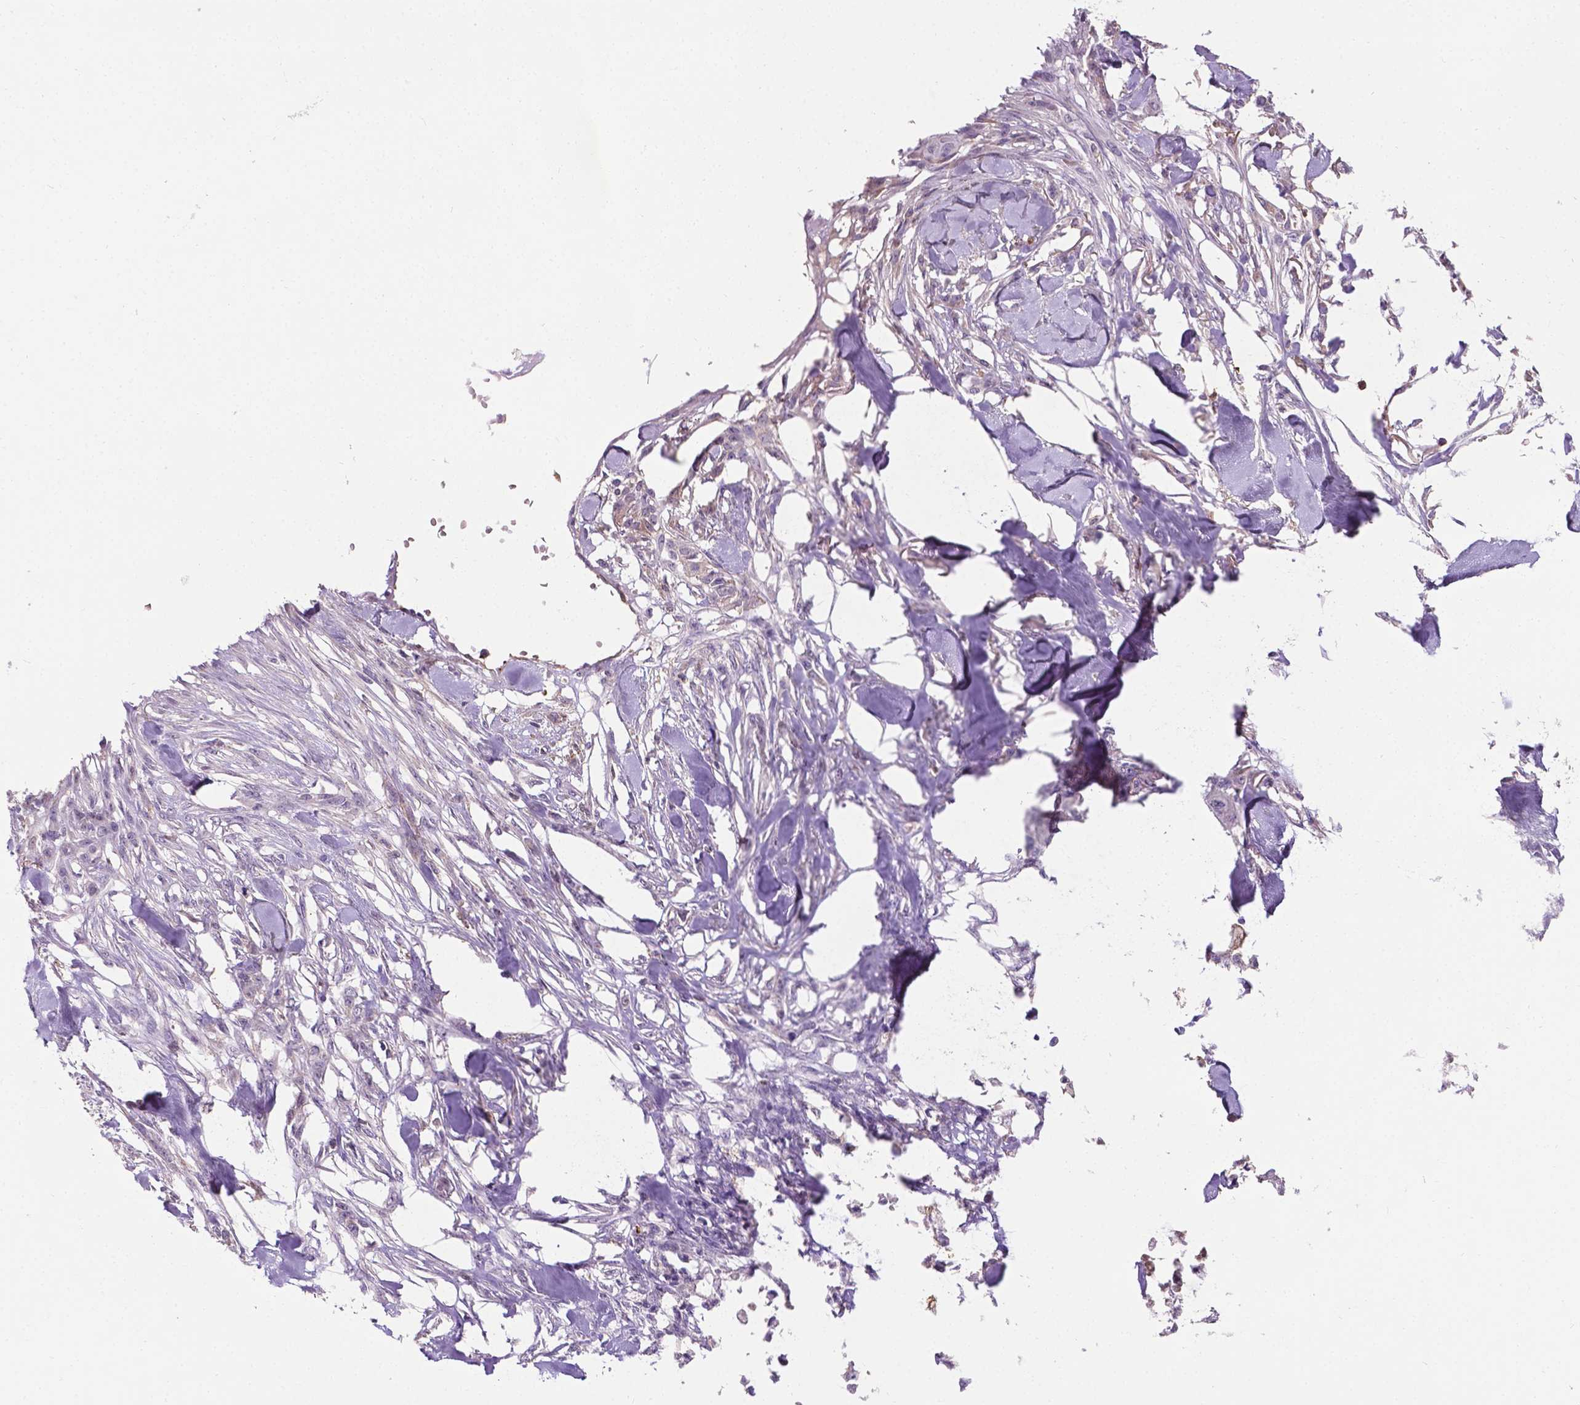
{"staining": {"intensity": "negative", "quantity": "none", "location": "none"}, "tissue": "skin cancer", "cell_type": "Tumor cells", "image_type": "cancer", "snomed": [{"axis": "morphology", "description": "Squamous cell carcinoma, NOS"}, {"axis": "topography", "description": "Skin"}], "caption": "IHC of human squamous cell carcinoma (skin) demonstrates no positivity in tumor cells. (Stains: DAB (3,3'-diaminobenzidine) immunohistochemistry with hematoxylin counter stain, Microscopy: brightfield microscopy at high magnification).", "gene": "APOE", "patient": {"sex": "male", "age": 79}}